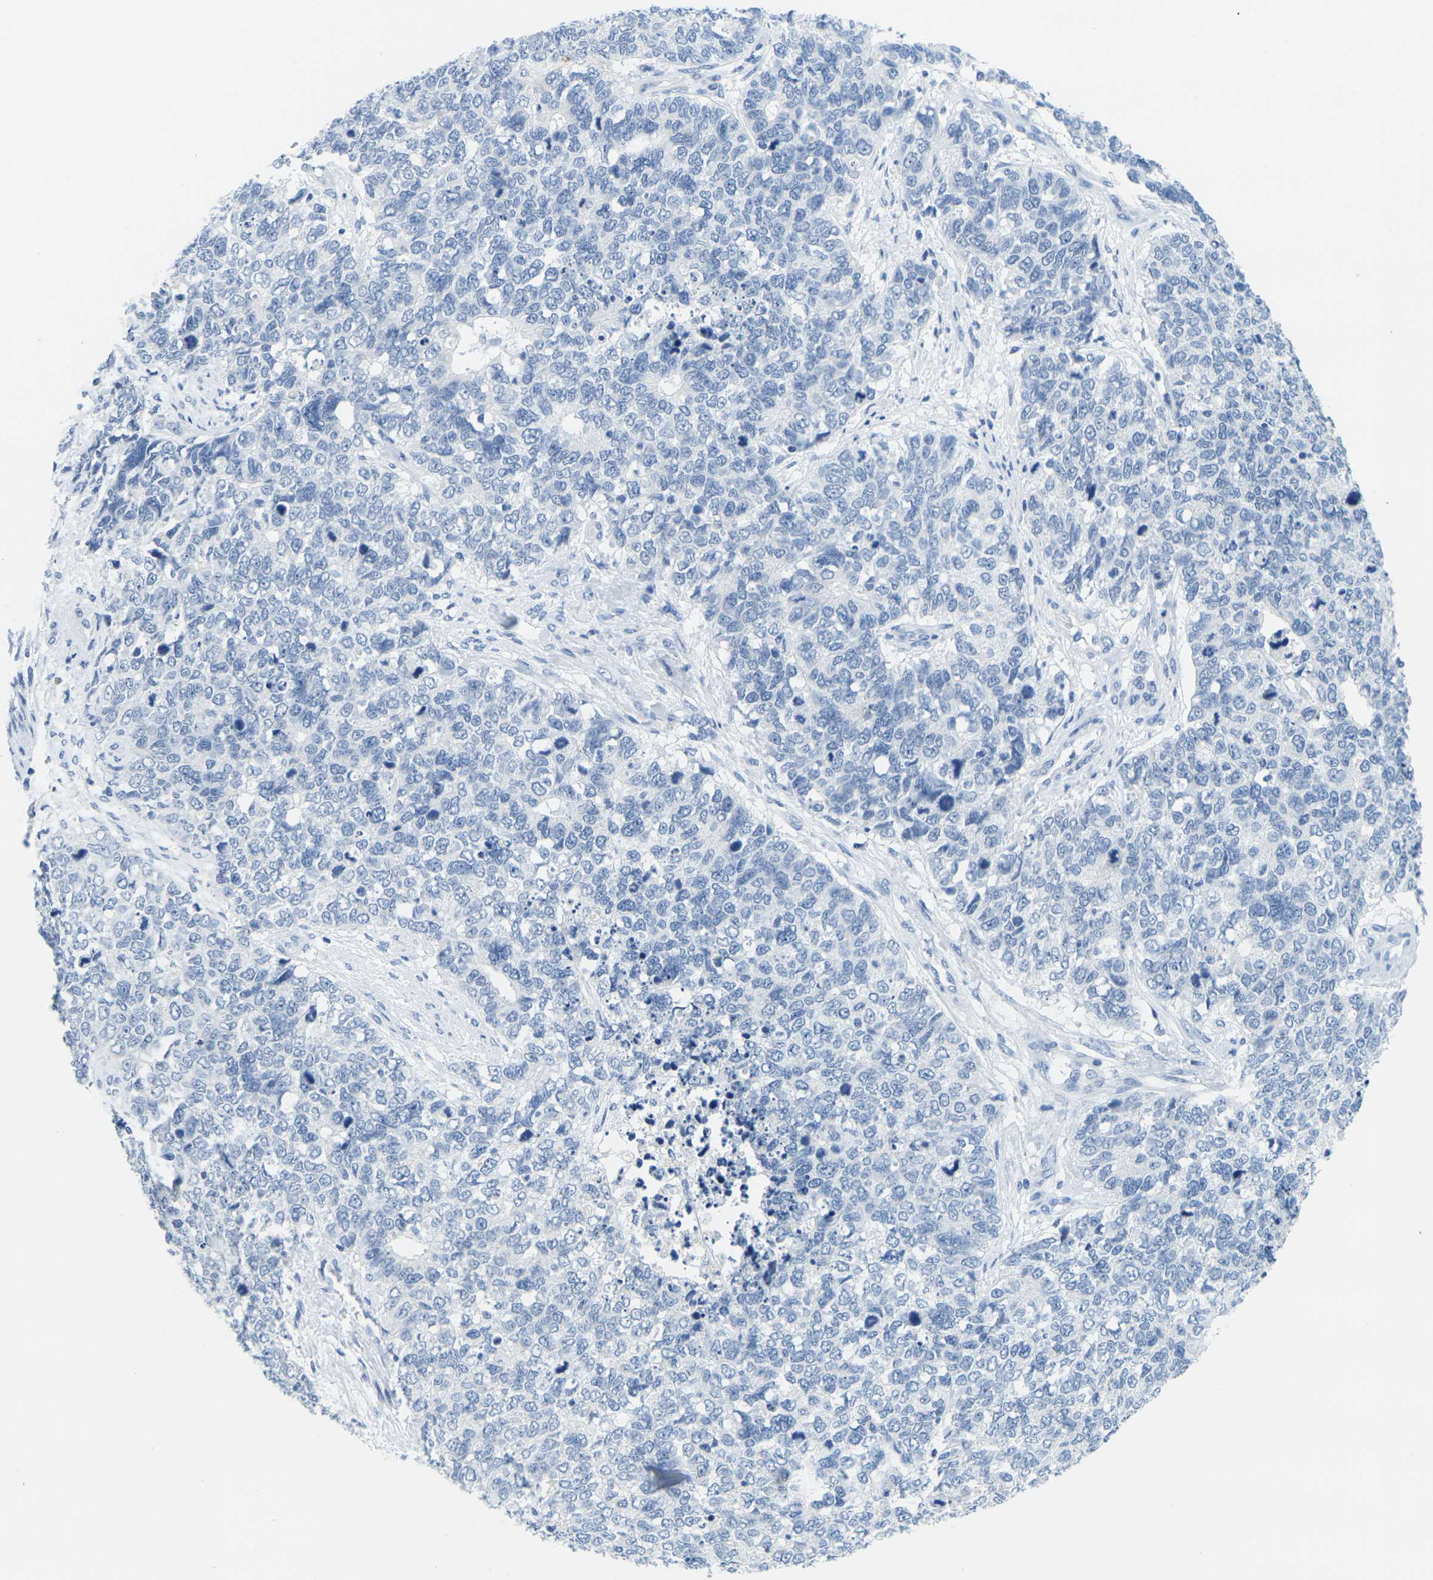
{"staining": {"intensity": "negative", "quantity": "none", "location": "none"}, "tissue": "cervical cancer", "cell_type": "Tumor cells", "image_type": "cancer", "snomed": [{"axis": "morphology", "description": "Squamous cell carcinoma, NOS"}, {"axis": "topography", "description": "Cervix"}], "caption": "Immunohistochemistry (IHC) of cervical squamous cell carcinoma shows no positivity in tumor cells. (DAB (3,3'-diaminobenzidine) immunohistochemistry visualized using brightfield microscopy, high magnification).", "gene": "FAM3D", "patient": {"sex": "female", "age": 63}}